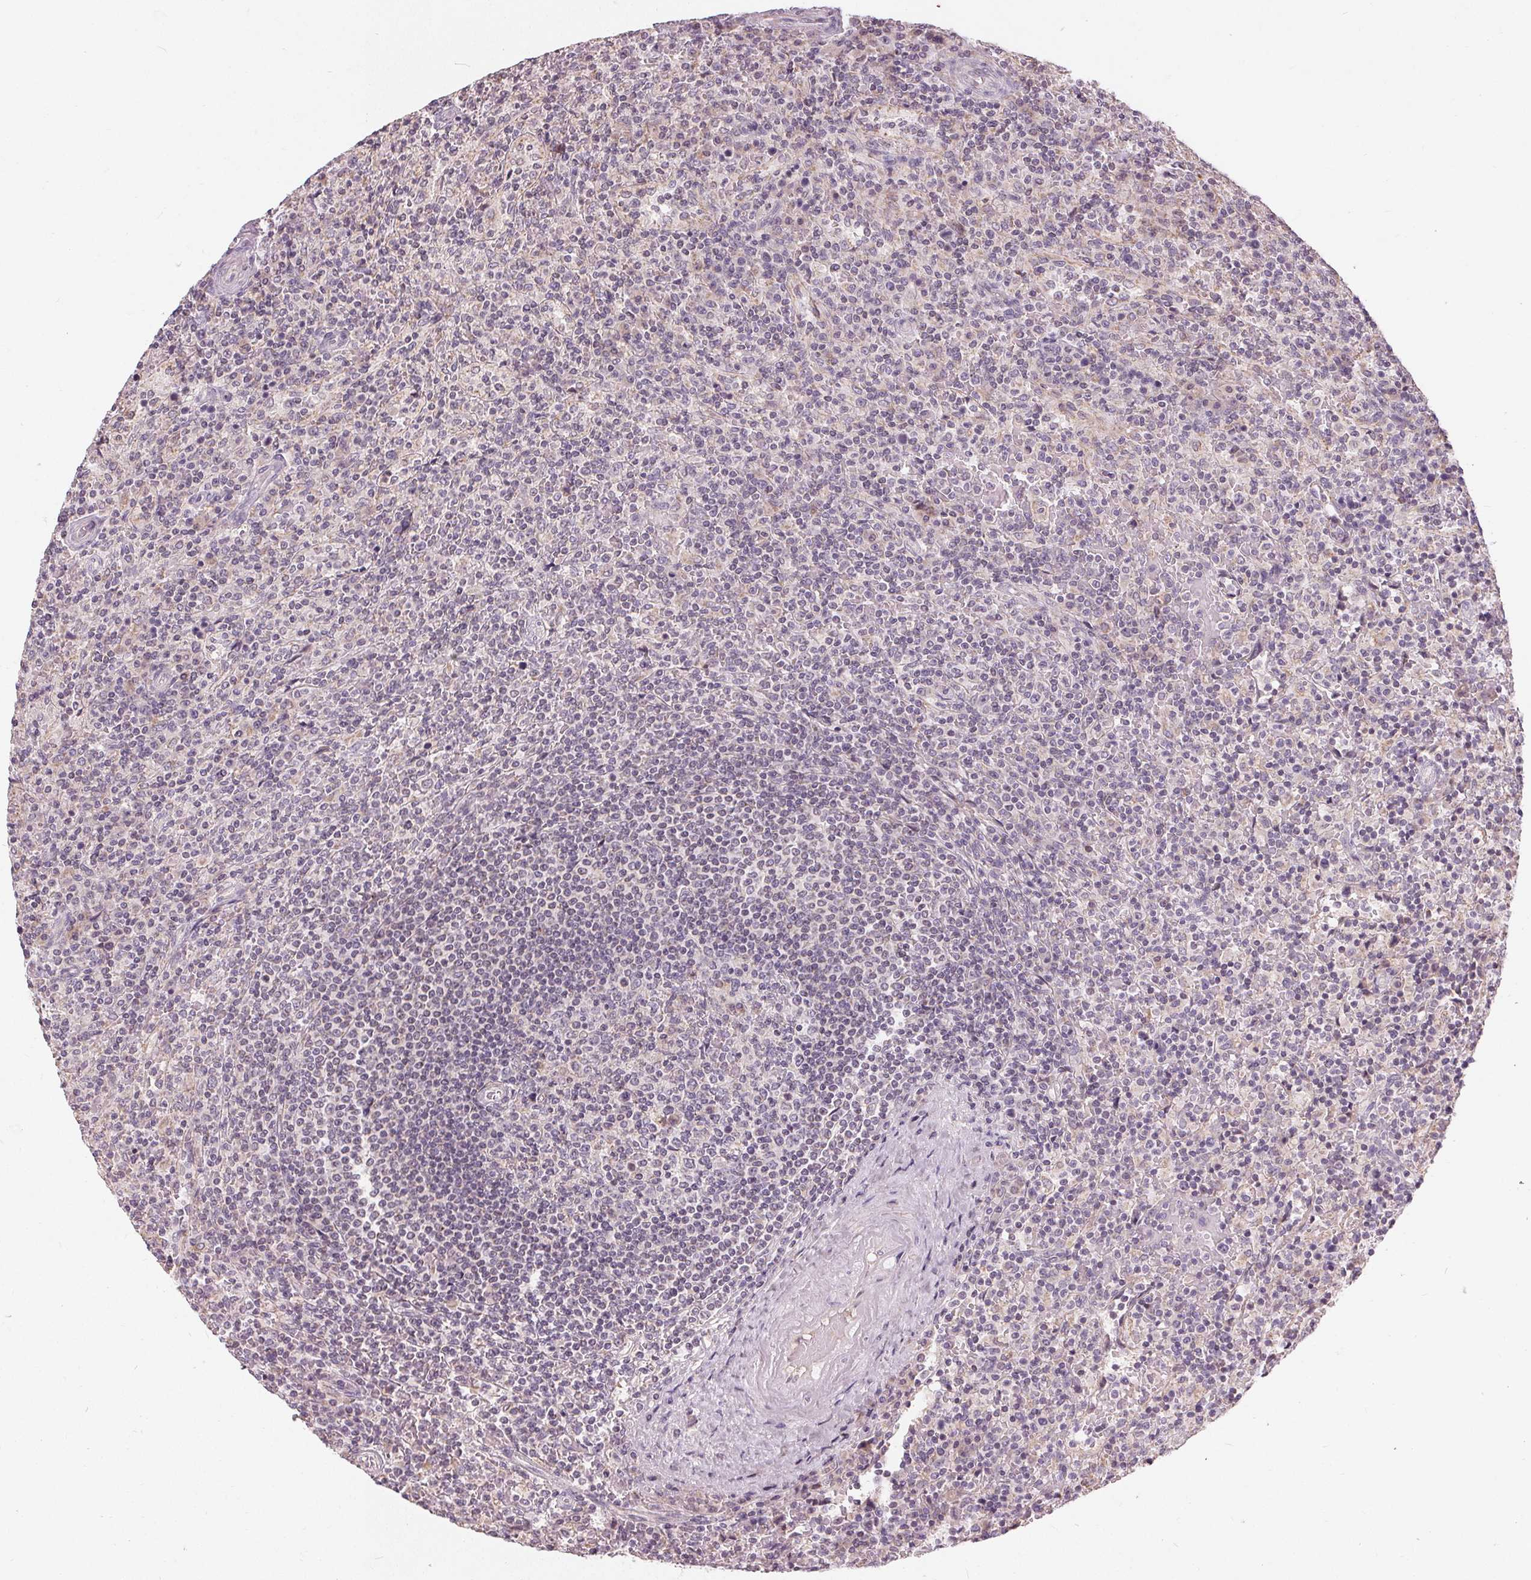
{"staining": {"intensity": "negative", "quantity": "none", "location": "none"}, "tissue": "lymphoma", "cell_type": "Tumor cells", "image_type": "cancer", "snomed": [{"axis": "morphology", "description": "Malignant lymphoma, non-Hodgkin's type, Low grade"}, {"axis": "topography", "description": "Spleen"}], "caption": "Immunohistochemistry histopathology image of neoplastic tissue: human malignant lymphoma, non-Hodgkin's type (low-grade) stained with DAB (3,3'-diaminobenzidine) exhibits no significant protein staining in tumor cells.", "gene": "TRIM60", "patient": {"sex": "male", "age": 62}}